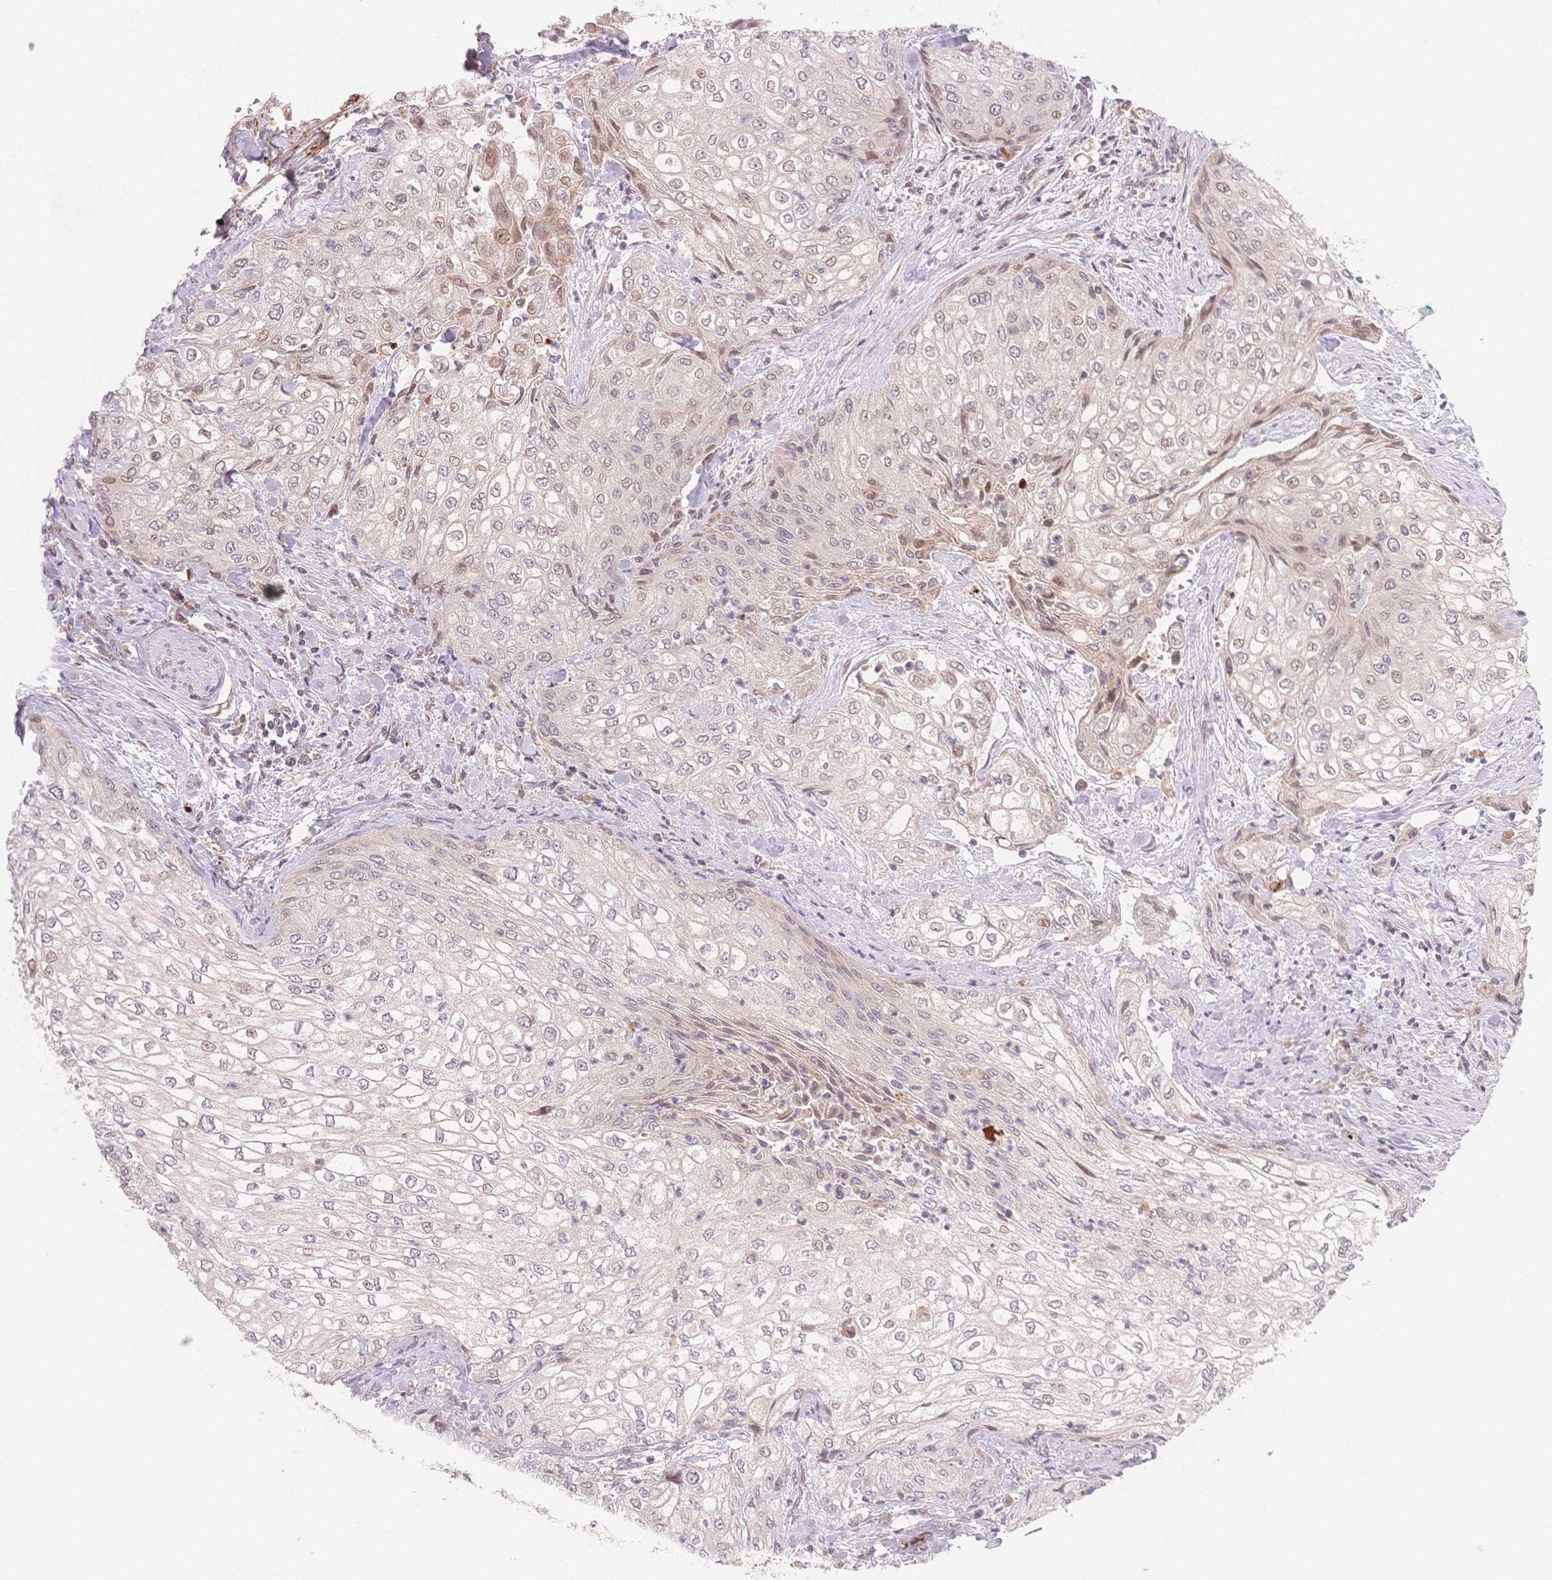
{"staining": {"intensity": "negative", "quantity": "none", "location": "none"}, "tissue": "urothelial cancer", "cell_type": "Tumor cells", "image_type": "cancer", "snomed": [{"axis": "morphology", "description": "Urothelial carcinoma, High grade"}, {"axis": "topography", "description": "Urinary bladder"}], "caption": "This is an immunohistochemistry (IHC) micrograph of human urothelial carcinoma (high-grade). There is no staining in tumor cells.", "gene": "STK39", "patient": {"sex": "male", "age": 62}}